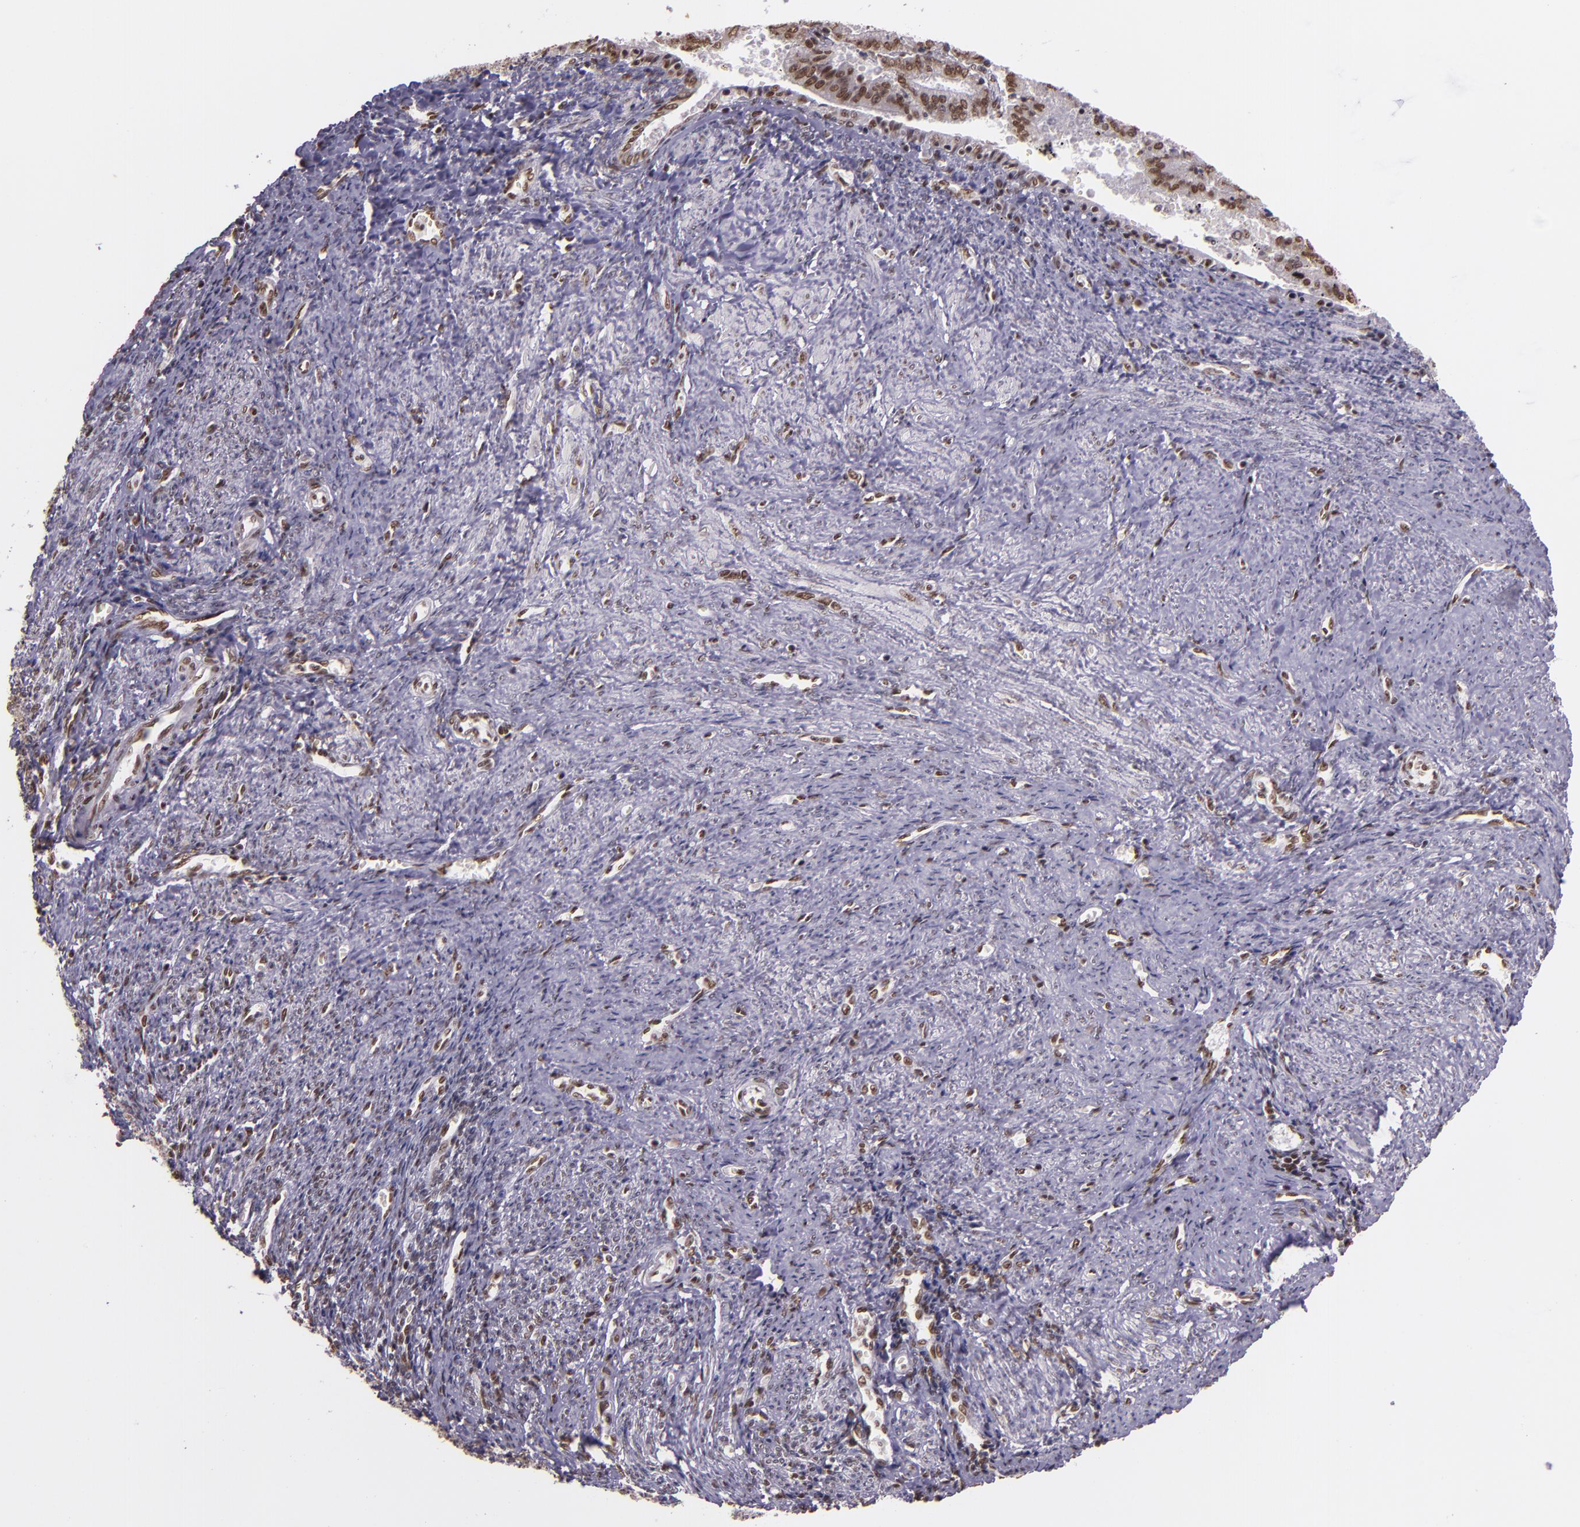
{"staining": {"intensity": "moderate", "quantity": "25%-75%", "location": "nuclear"}, "tissue": "endometrial cancer", "cell_type": "Tumor cells", "image_type": "cancer", "snomed": [{"axis": "morphology", "description": "Adenocarcinoma, NOS"}, {"axis": "topography", "description": "Endometrium"}], "caption": "This is a histology image of IHC staining of adenocarcinoma (endometrial), which shows moderate positivity in the nuclear of tumor cells.", "gene": "USF1", "patient": {"sex": "female", "age": 66}}